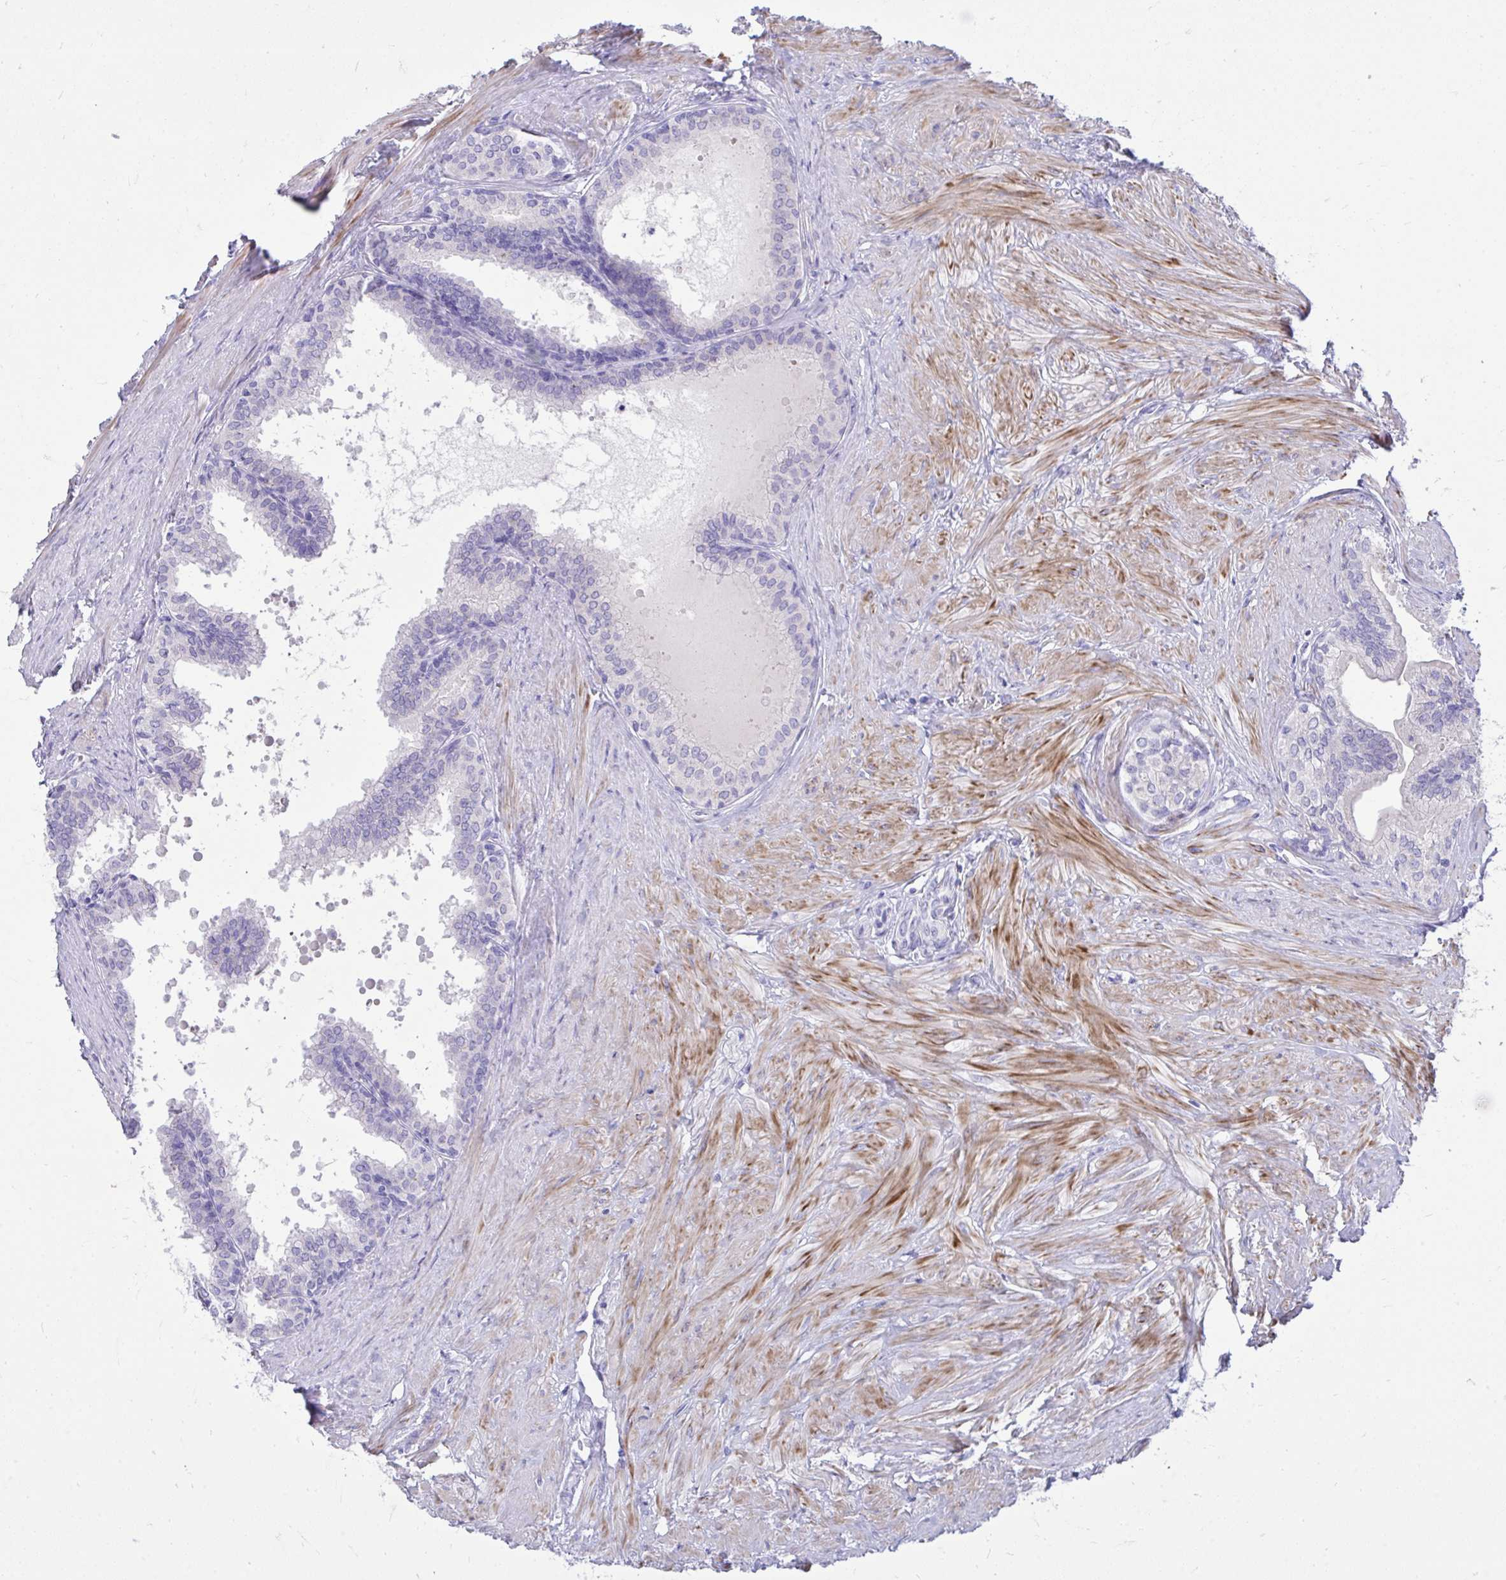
{"staining": {"intensity": "negative", "quantity": "none", "location": "none"}, "tissue": "prostate", "cell_type": "Glandular cells", "image_type": "normal", "snomed": [{"axis": "morphology", "description": "Normal tissue, NOS"}, {"axis": "topography", "description": "Prostate"}, {"axis": "topography", "description": "Peripheral nerve tissue"}], "caption": "A micrograph of prostate stained for a protein reveals no brown staining in glandular cells.", "gene": "ANKDD1B", "patient": {"sex": "male", "age": 55}}